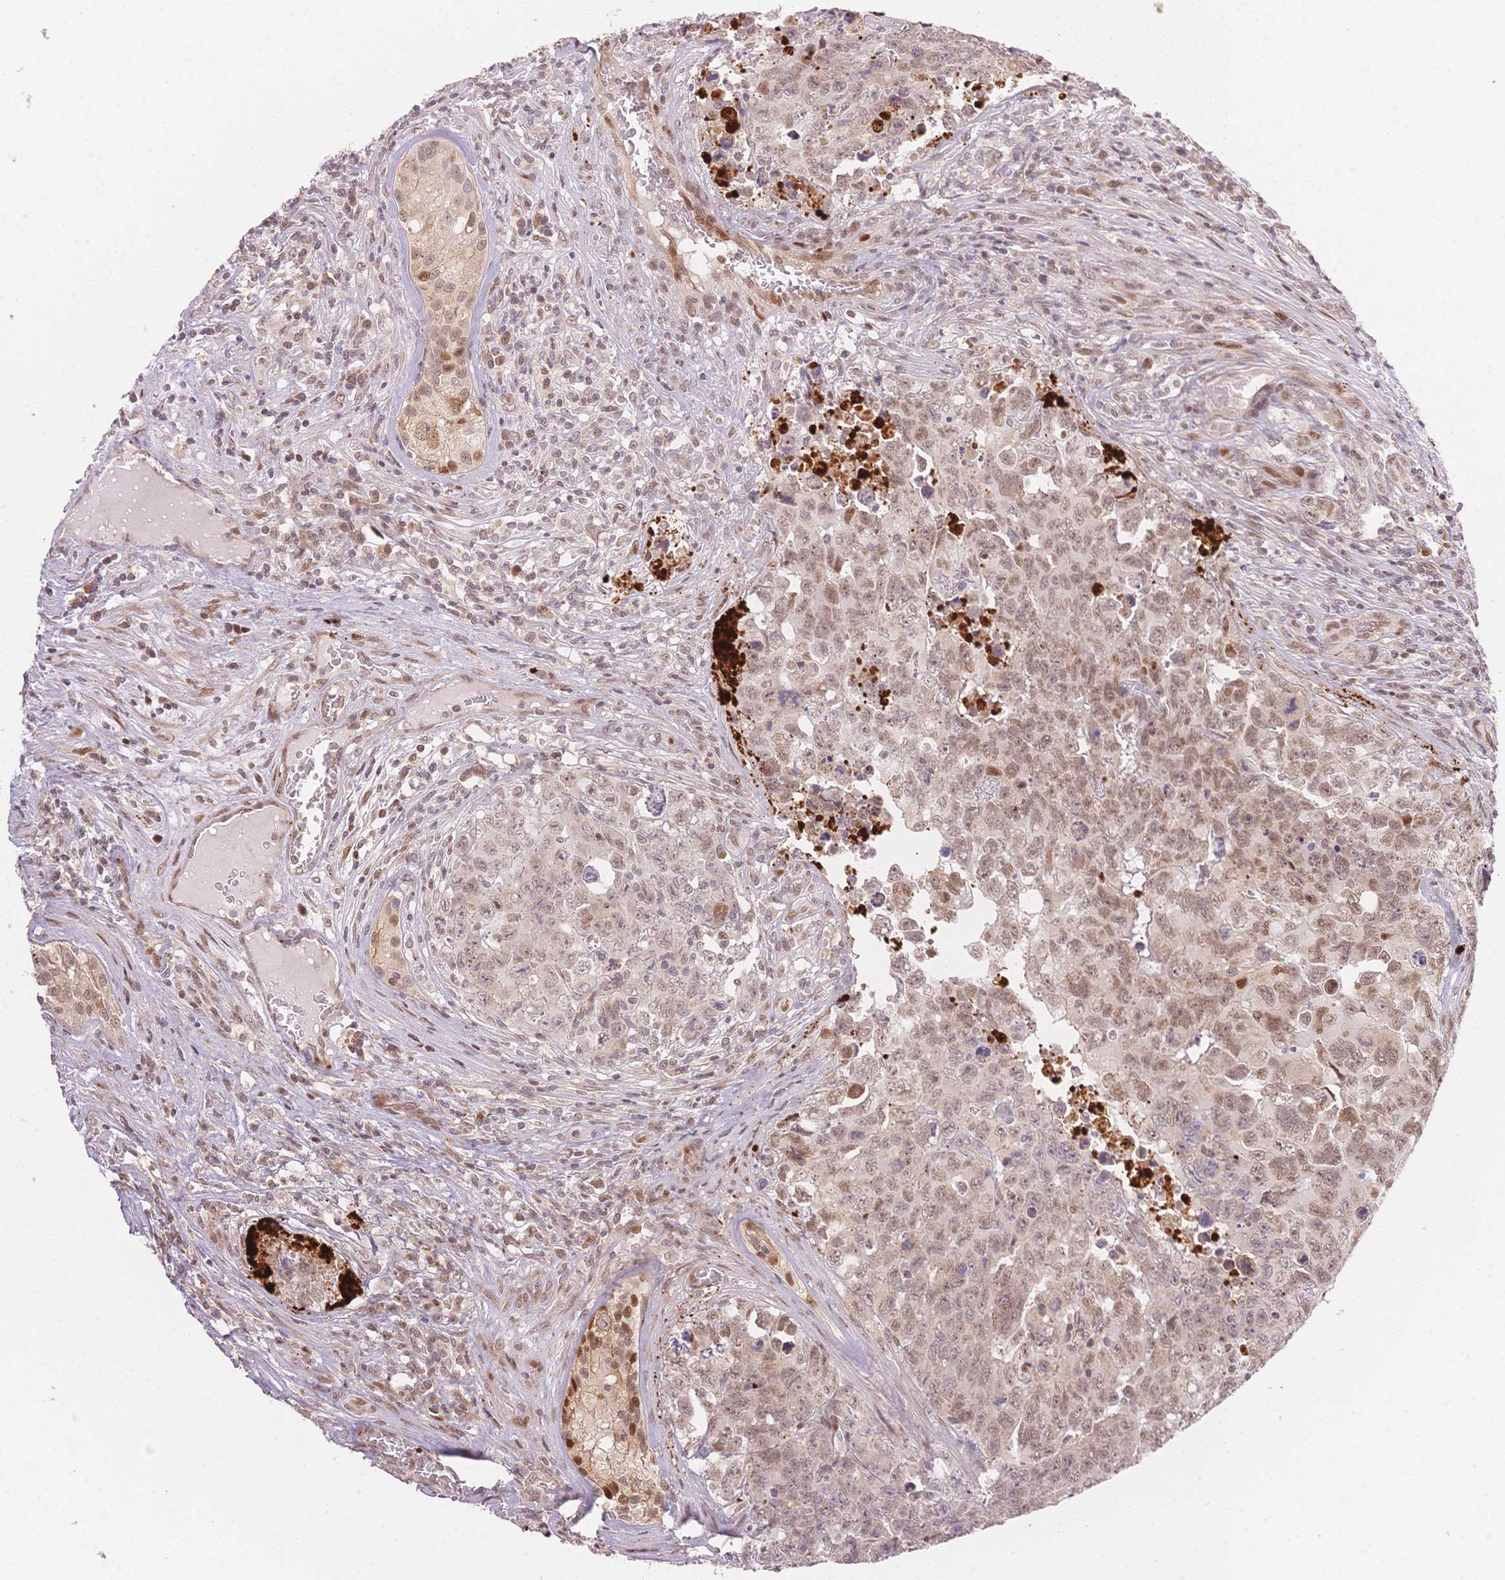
{"staining": {"intensity": "weak", "quantity": "25%-75%", "location": "nuclear"}, "tissue": "testis cancer", "cell_type": "Tumor cells", "image_type": "cancer", "snomed": [{"axis": "morphology", "description": "Carcinoma, Embryonal, NOS"}, {"axis": "topography", "description": "Testis"}], "caption": "An IHC image of tumor tissue is shown. Protein staining in brown shows weak nuclear positivity in testis cancer within tumor cells.", "gene": "STK39", "patient": {"sex": "male", "age": 24}}